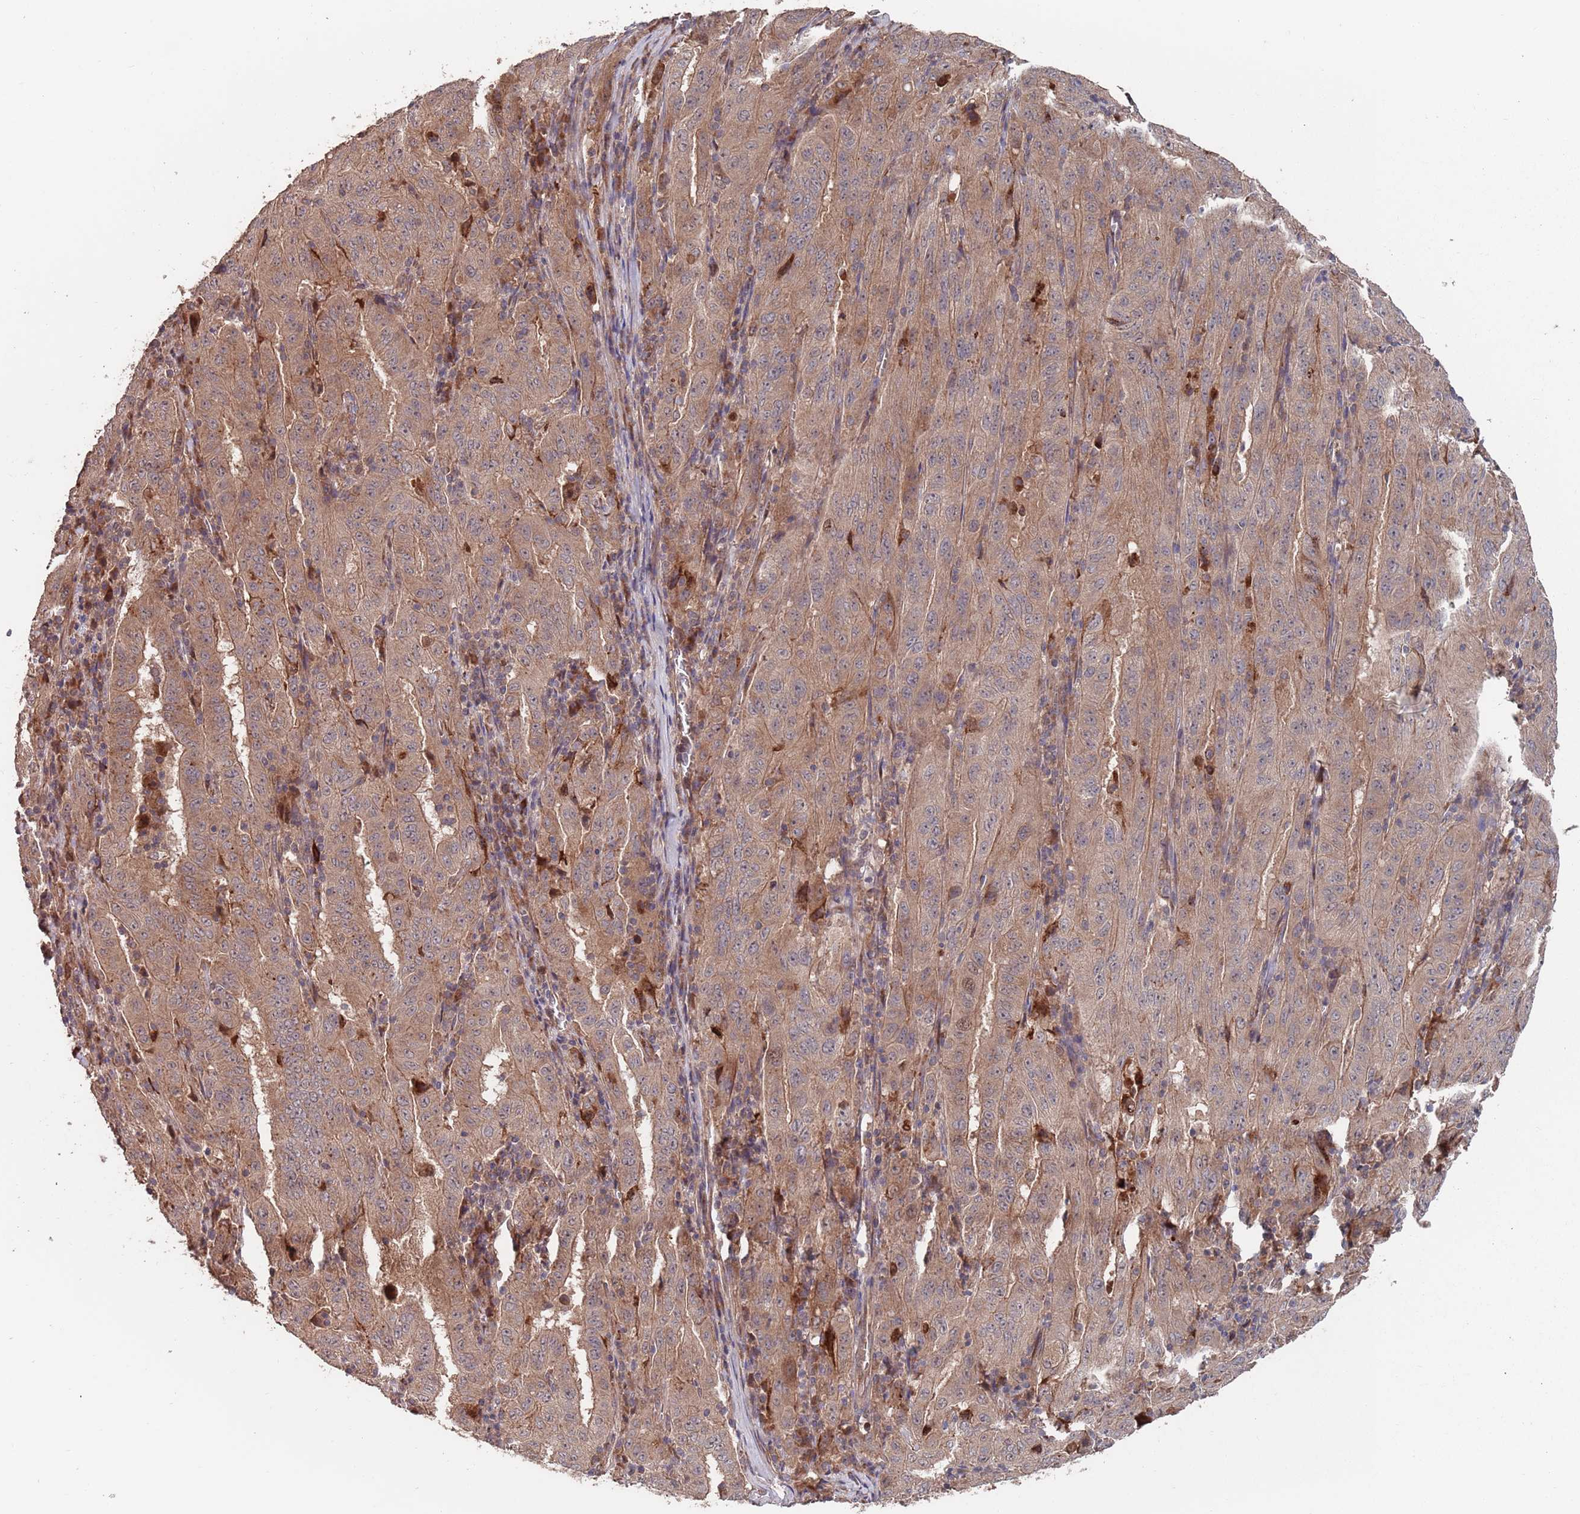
{"staining": {"intensity": "moderate", "quantity": ">75%", "location": "cytoplasmic/membranous"}, "tissue": "pancreatic cancer", "cell_type": "Tumor cells", "image_type": "cancer", "snomed": [{"axis": "morphology", "description": "Adenocarcinoma, NOS"}, {"axis": "topography", "description": "Pancreas"}], "caption": "A high-resolution histopathology image shows immunohistochemistry (IHC) staining of adenocarcinoma (pancreatic), which demonstrates moderate cytoplasmic/membranous positivity in approximately >75% of tumor cells. (Brightfield microscopy of DAB IHC at high magnification).", "gene": "UNC45A", "patient": {"sex": "male", "age": 63}}